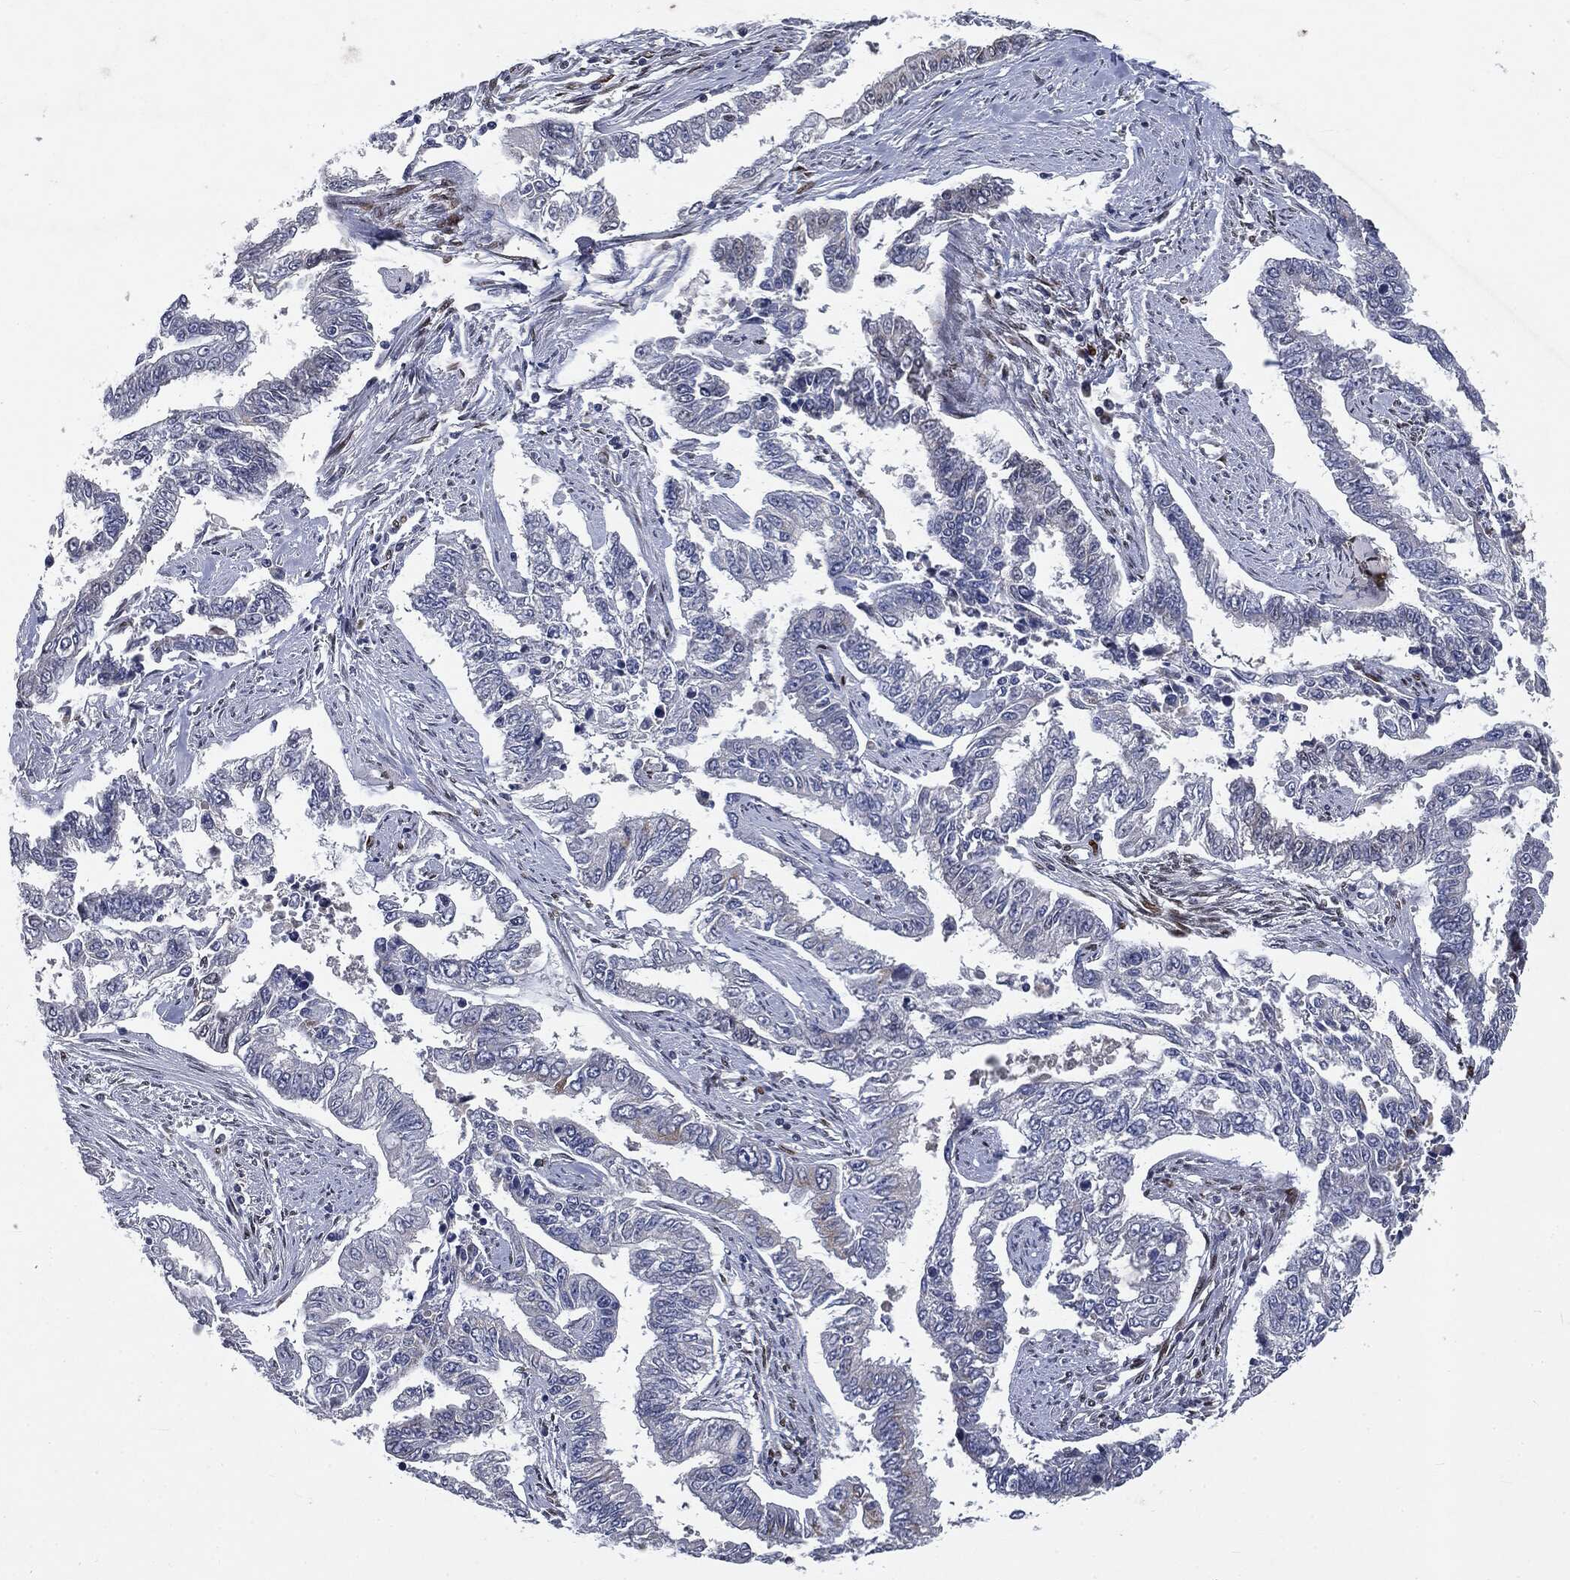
{"staining": {"intensity": "negative", "quantity": "none", "location": "none"}, "tissue": "endometrial cancer", "cell_type": "Tumor cells", "image_type": "cancer", "snomed": [{"axis": "morphology", "description": "Adenocarcinoma, NOS"}, {"axis": "topography", "description": "Uterus"}], "caption": "High magnification brightfield microscopy of adenocarcinoma (endometrial) stained with DAB (3,3'-diaminobenzidine) (brown) and counterstained with hematoxylin (blue): tumor cells show no significant expression.", "gene": "CASD1", "patient": {"sex": "female", "age": 59}}